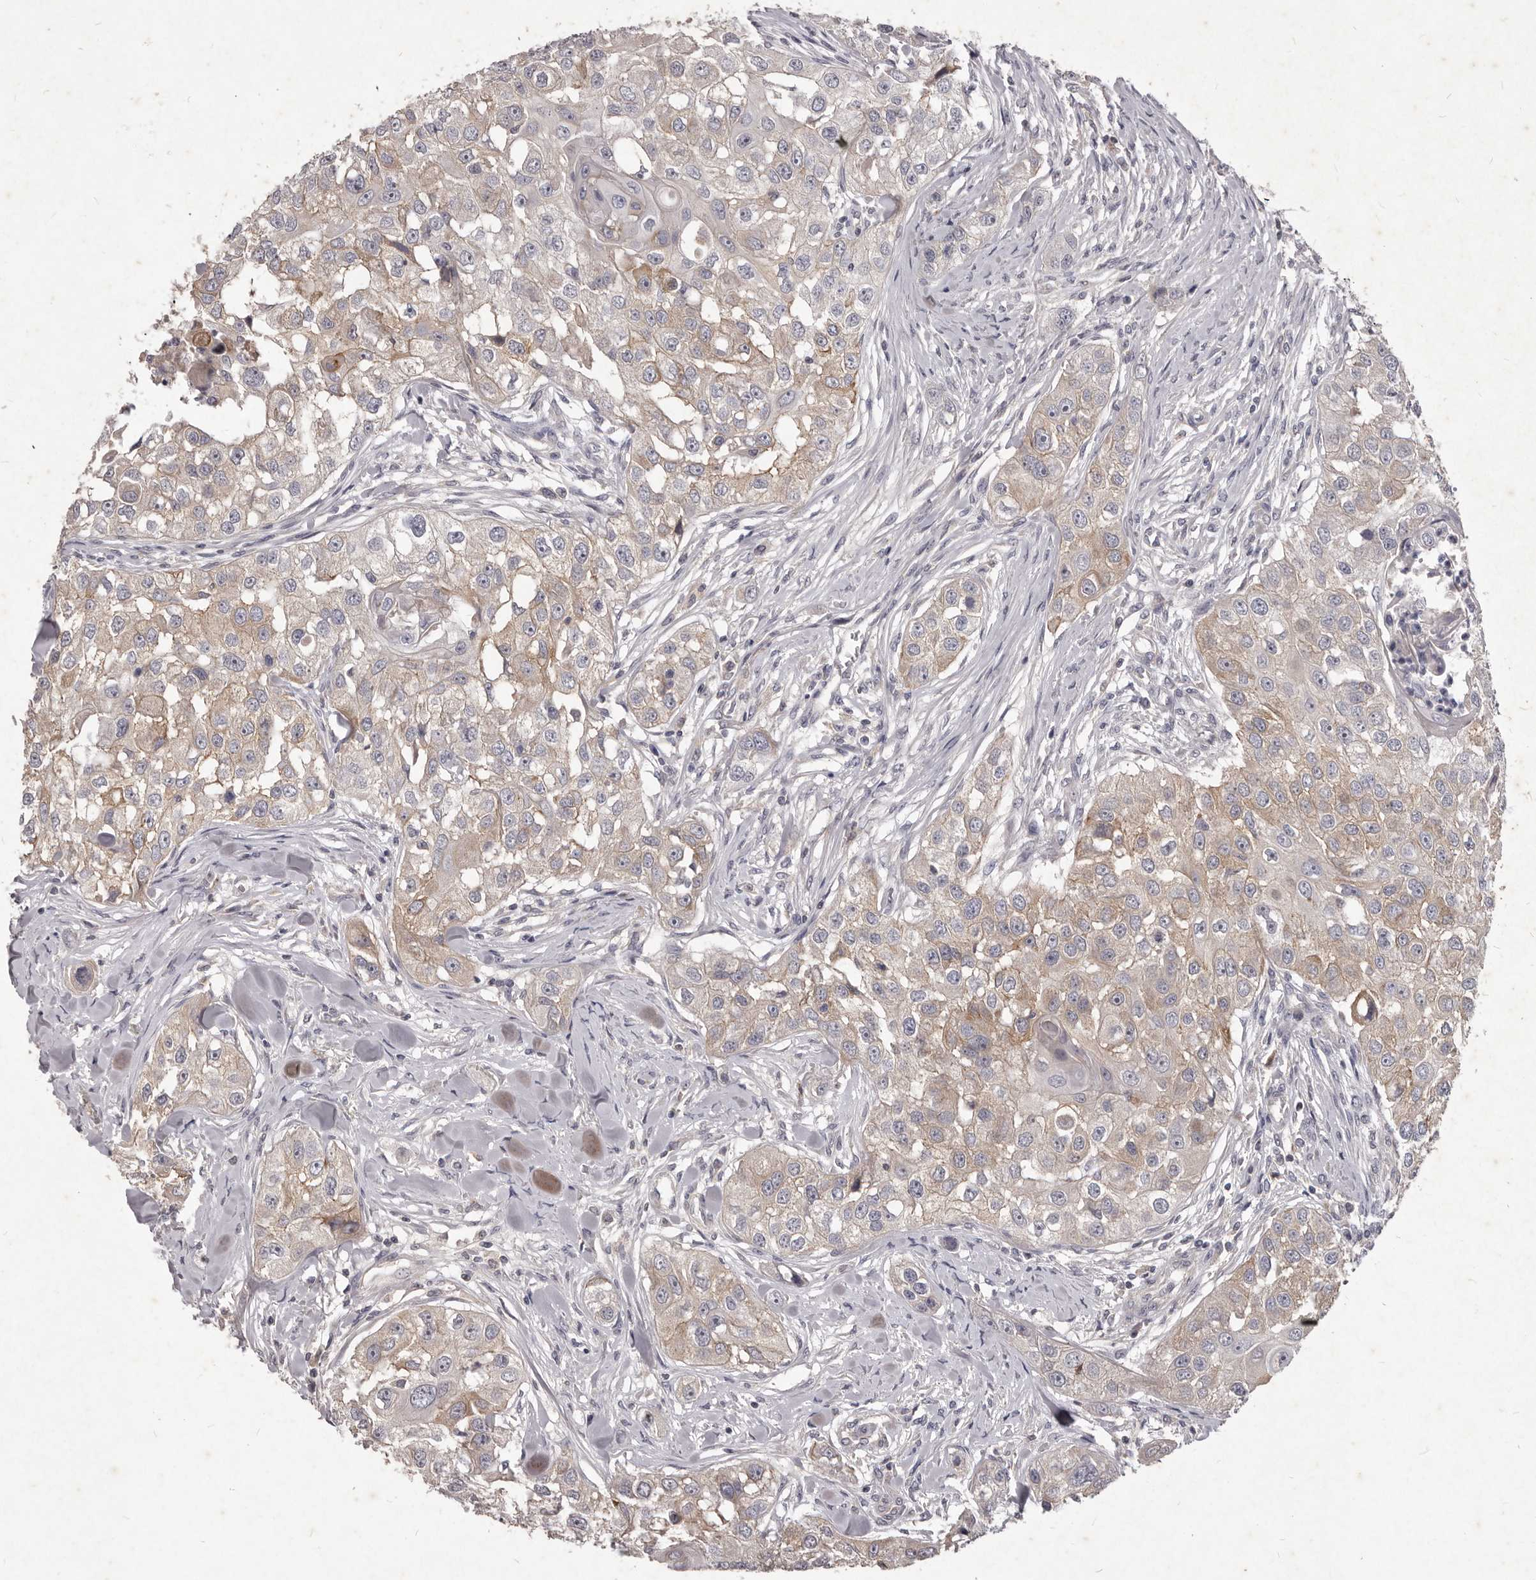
{"staining": {"intensity": "weak", "quantity": ">75%", "location": "cytoplasmic/membranous"}, "tissue": "head and neck cancer", "cell_type": "Tumor cells", "image_type": "cancer", "snomed": [{"axis": "morphology", "description": "Normal tissue, NOS"}, {"axis": "morphology", "description": "Squamous cell carcinoma, NOS"}, {"axis": "topography", "description": "Skeletal muscle"}, {"axis": "topography", "description": "Head-Neck"}], "caption": "Brown immunohistochemical staining in head and neck cancer (squamous cell carcinoma) demonstrates weak cytoplasmic/membranous positivity in approximately >75% of tumor cells.", "gene": "GPRC5C", "patient": {"sex": "male", "age": 51}}